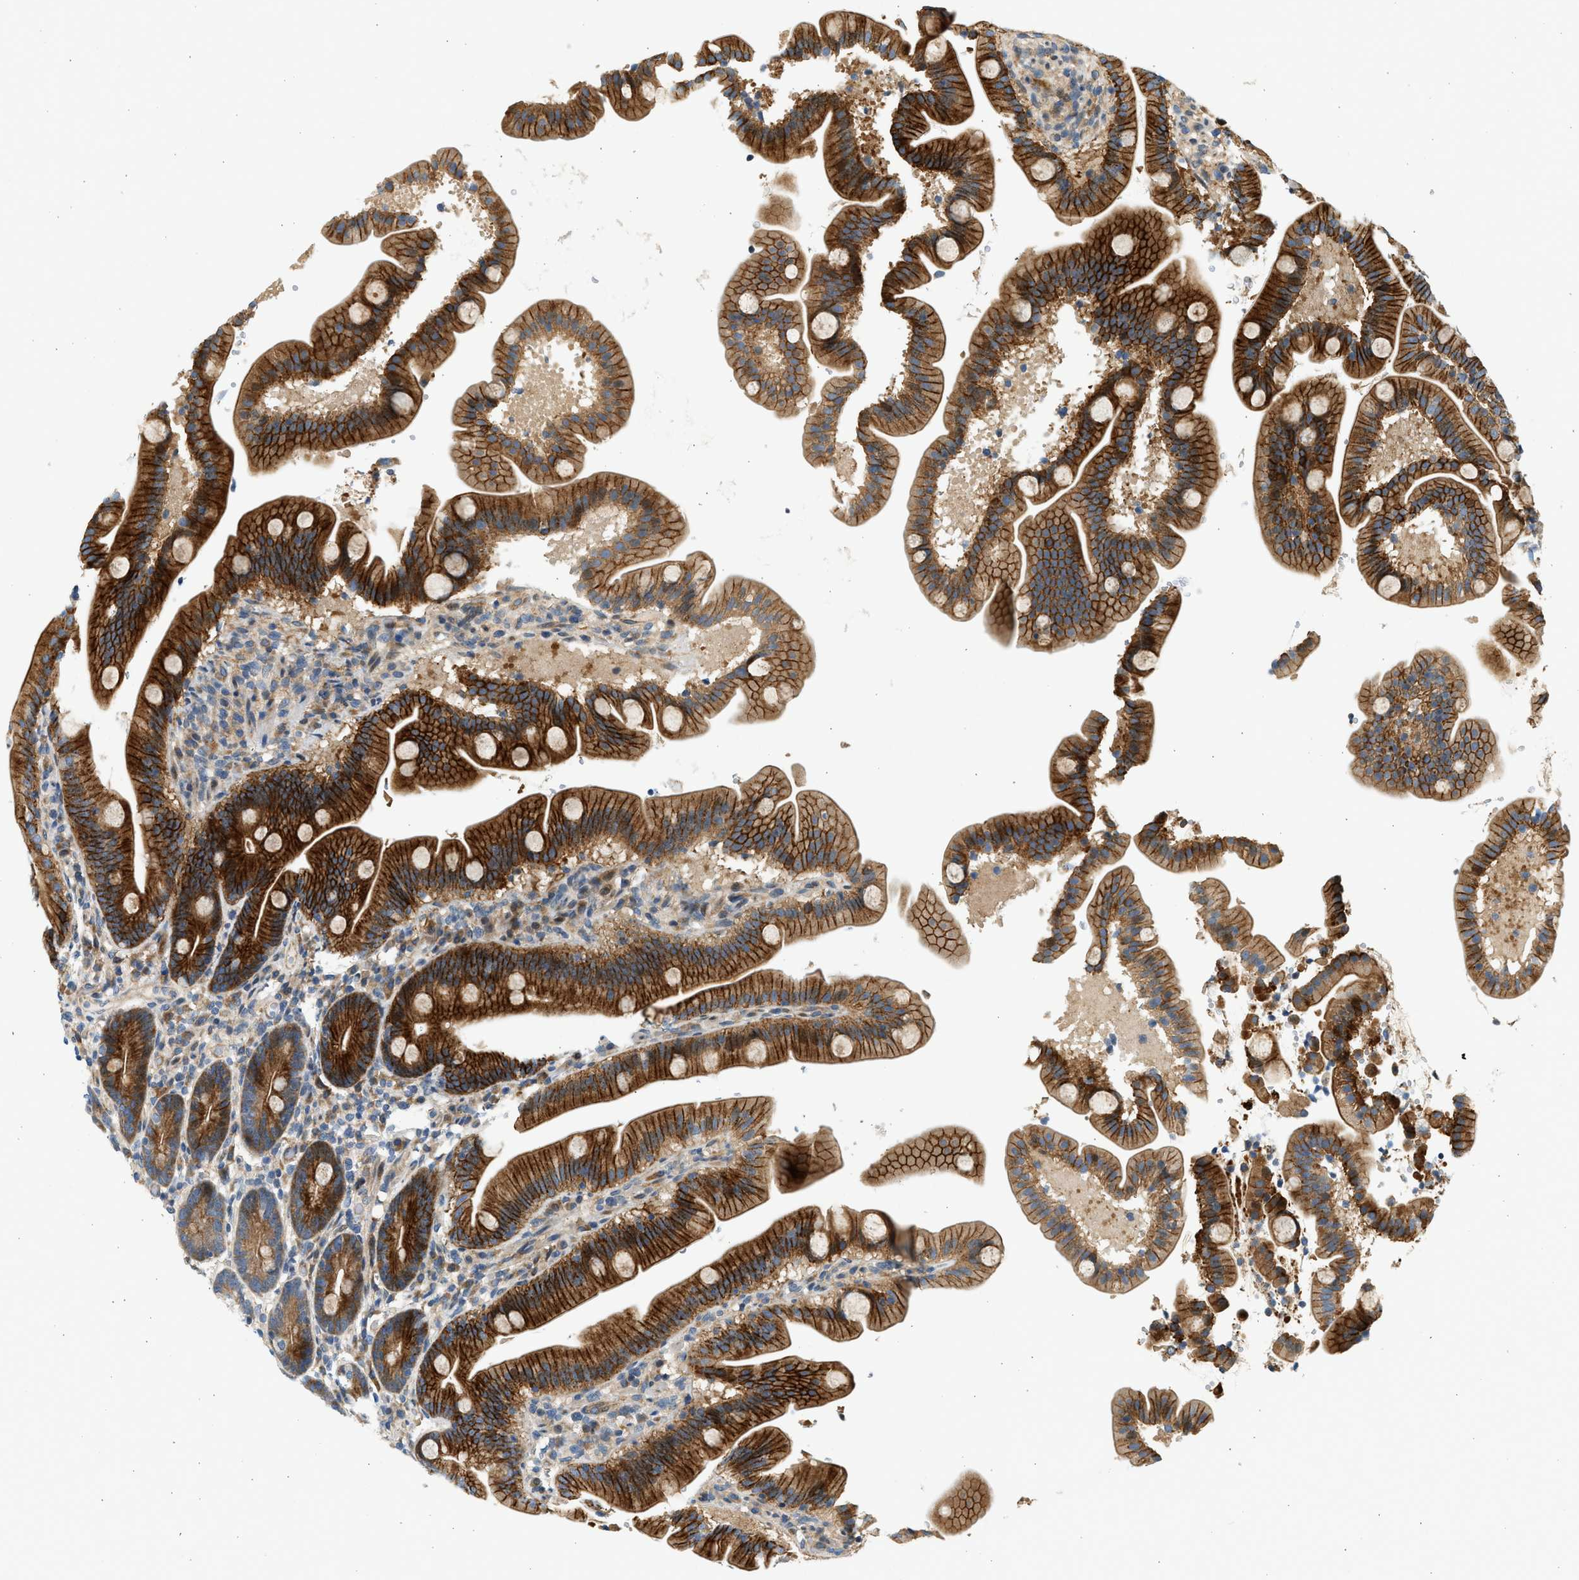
{"staining": {"intensity": "strong", "quantity": ">75%", "location": "cytoplasmic/membranous"}, "tissue": "duodenum", "cell_type": "Glandular cells", "image_type": "normal", "snomed": [{"axis": "morphology", "description": "Normal tissue, NOS"}, {"axis": "topography", "description": "Duodenum"}], "caption": "This histopathology image shows unremarkable duodenum stained with IHC to label a protein in brown. The cytoplasmic/membranous of glandular cells show strong positivity for the protein. Nuclei are counter-stained blue.", "gene": "NRSN2", "patient": {"sex": "male", "age": 54}}